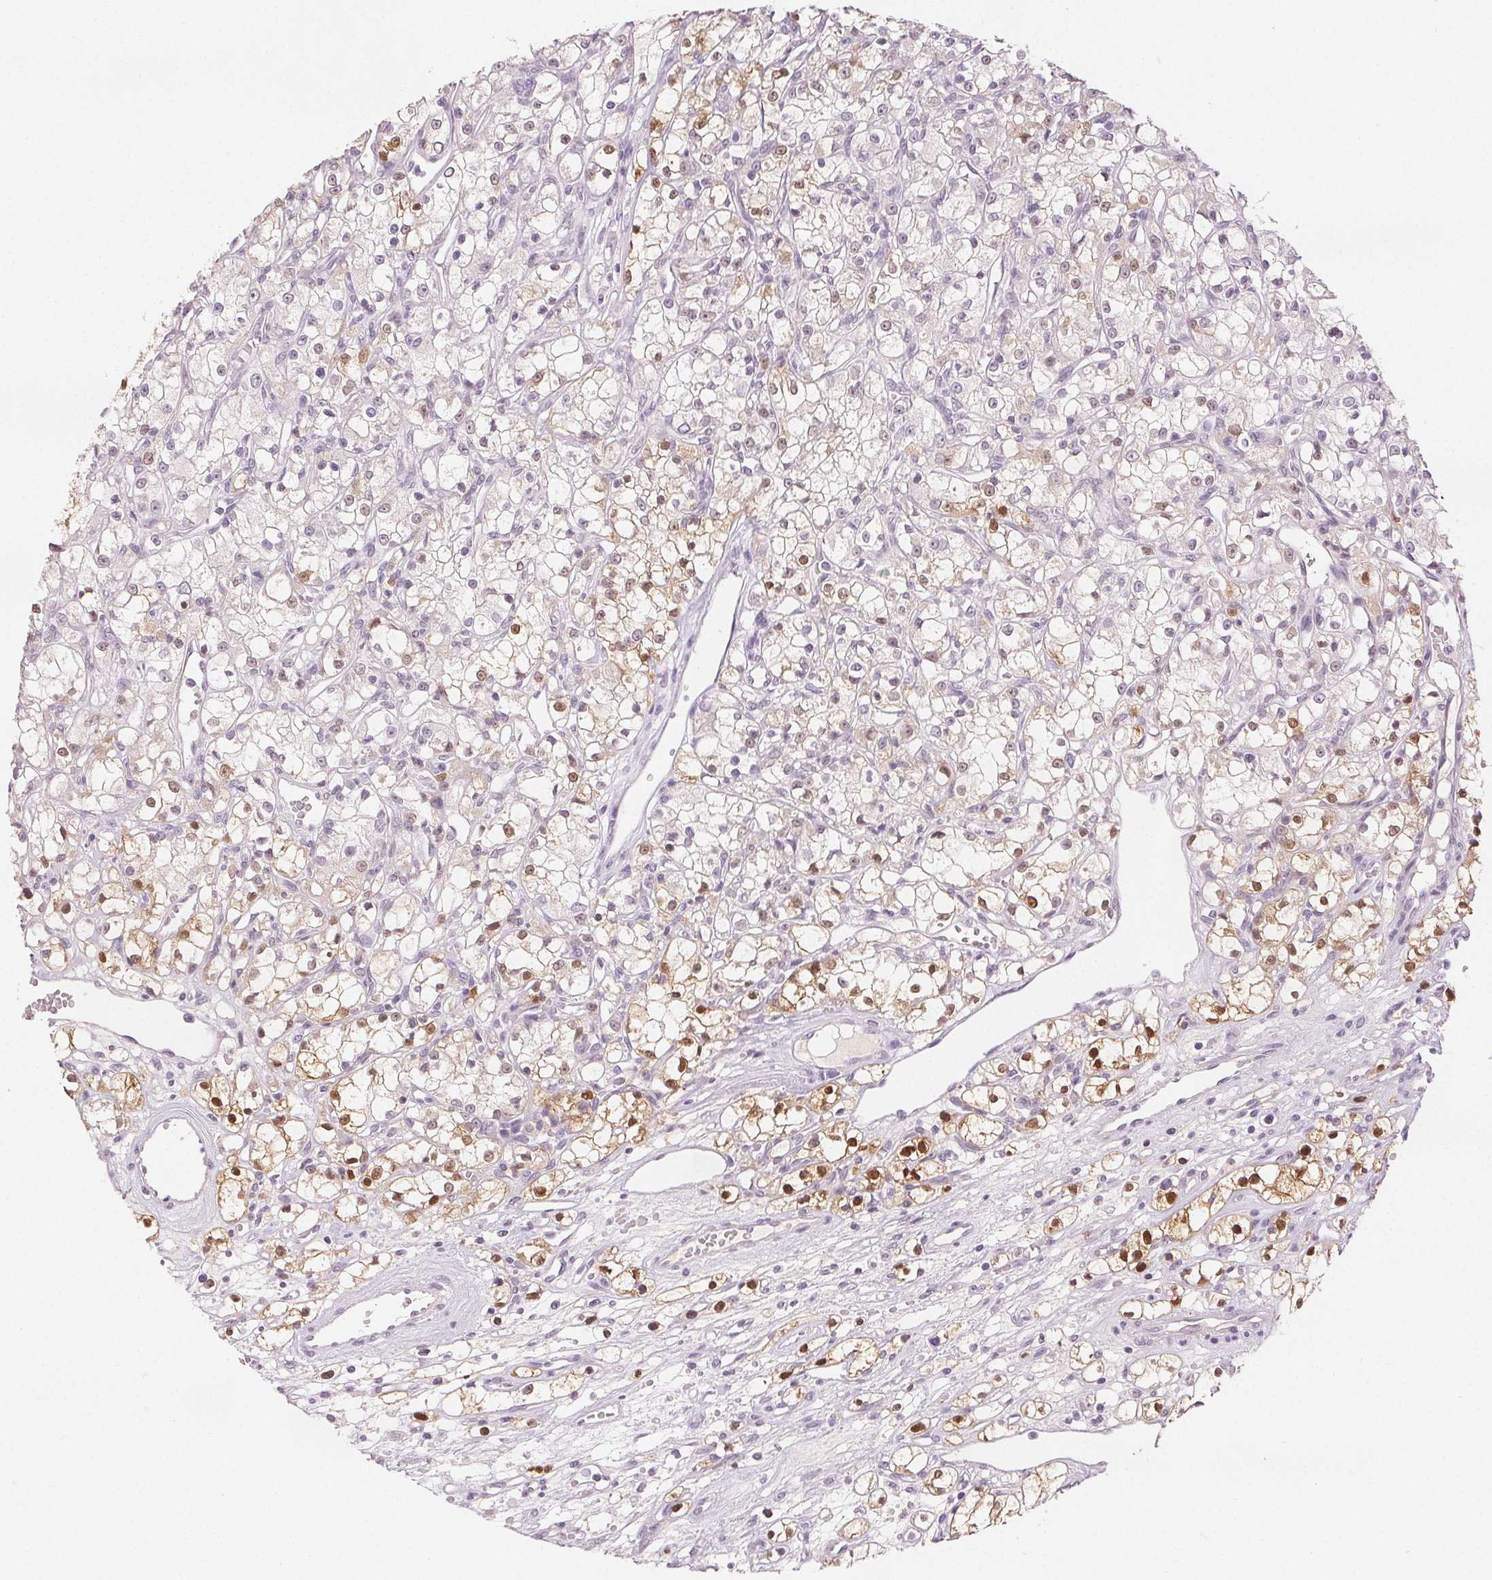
{"staining": {"intensity": "strong", "quantity": "25%-75%", "location": "nuclear"}, "tissue": "renal cancer", "cell_type": "Tumor cells", "image_type": "cancer", "snomed": [{"axis": "morphology", "description": "Adenocarcinoma, NOS"}, {"axis": "topography", "description": "Kidney"}], "caption": "Protein staining reveals strong nuclear expression in approximately 25%-75% of tumor cells in adenocarcinoma (renal). The protein of interest is shown in brown color, while the nuclei are stained blue.", "gene": "SCGN", "patient": {"sex": "female", "age": 59}}